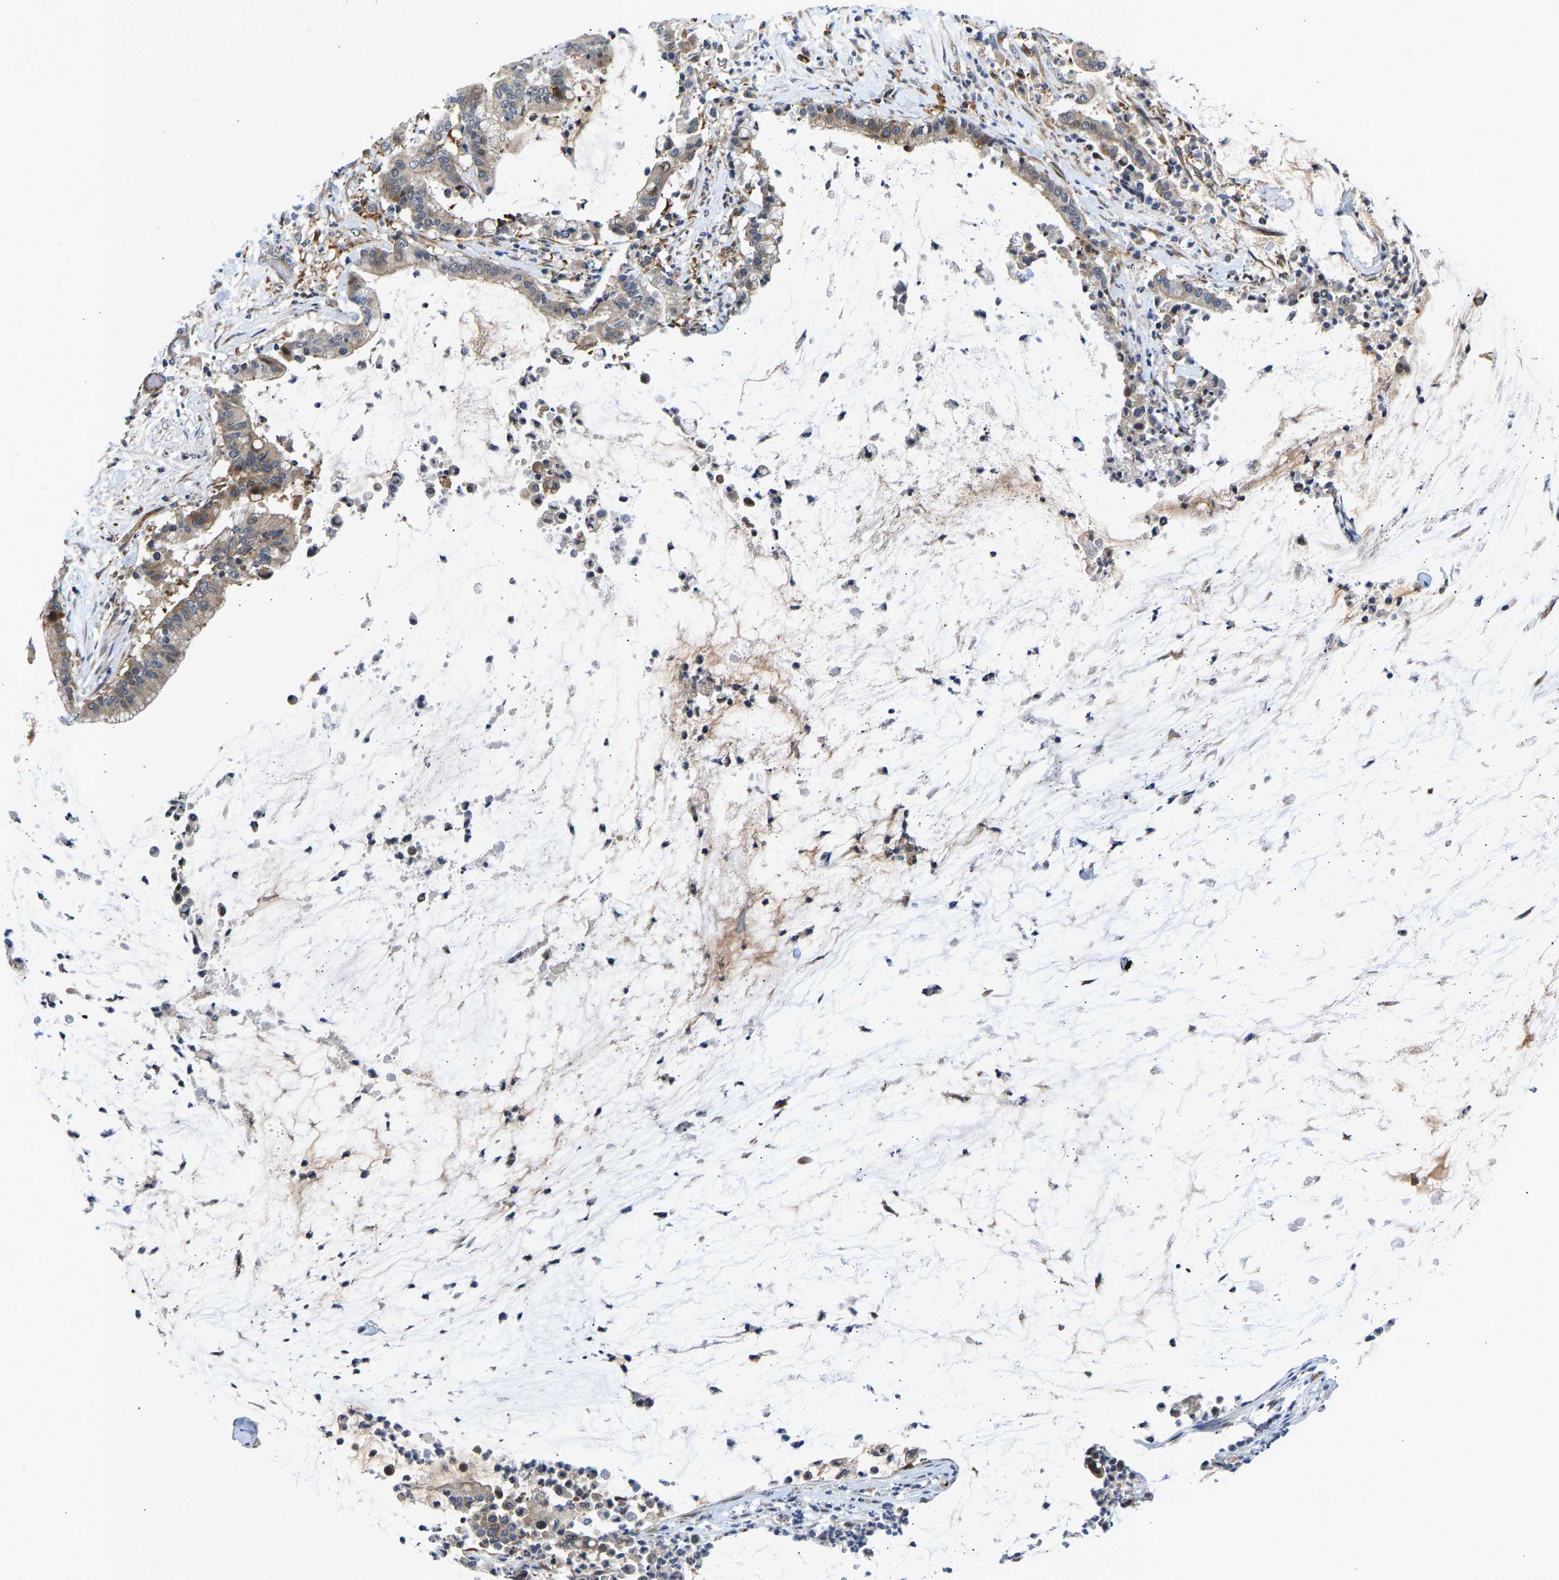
{"staining": {"intensity": "weak", "quantity": "<25%", "location": "cytoplasmic/membranous"}, "tissue": "pancreatic cancer", "cell_type": "Tumor cells", "image_type": "cancer", "snomed": [{"axis": "morphology", "description": "Adenocarcinoma, NOS"}, {"axis": "topography", "description": "Pancreas"}], "caption": "Human pancreatic cancer stained for a protein using immunohistochemistry displays no positivity in tumor cells.", "gene": "RESF1", "patient": {"sex": "male", "age": 41}}